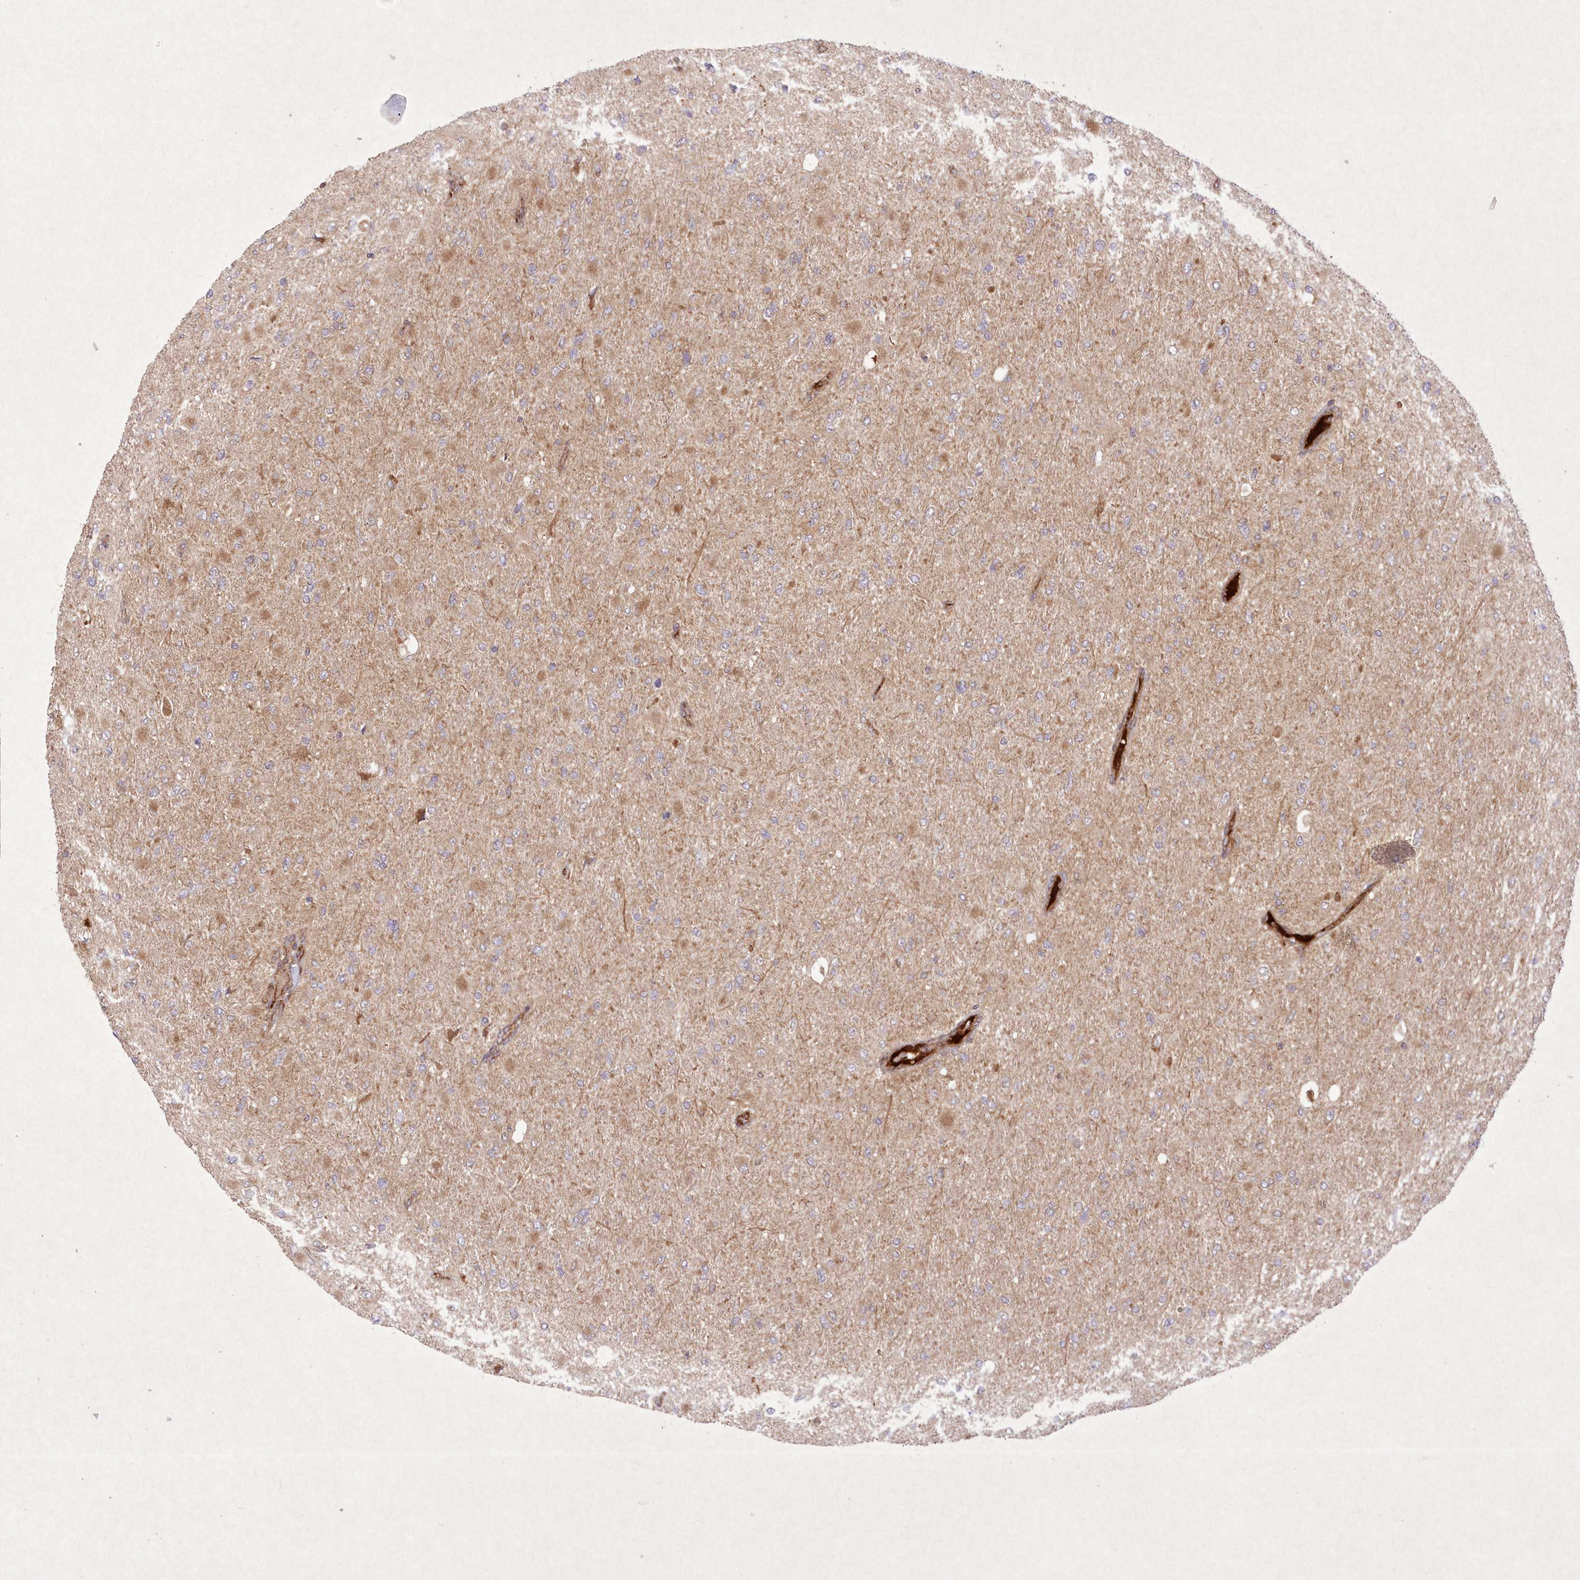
{"staining": {"intensity": "moderate", "quantity": "<25%", "location": "cytoplasmic/membranous"}, "tissue": "glioma", "cell_type": "Tumor cells", "image_type": "cancer", "snomed": [{"axis": "morphology", "description": "Glioma, malignant, High grade"}, {"axis": "topography", "description": "Cerebral cortex"}], "caption": "Protein staining of glioma tissue reveals moderate cytoplasmic/membranous staining in approximately <25% of tumor cells.", "gene": "APOM", "patient": {"sex": "female", "age": 36}}